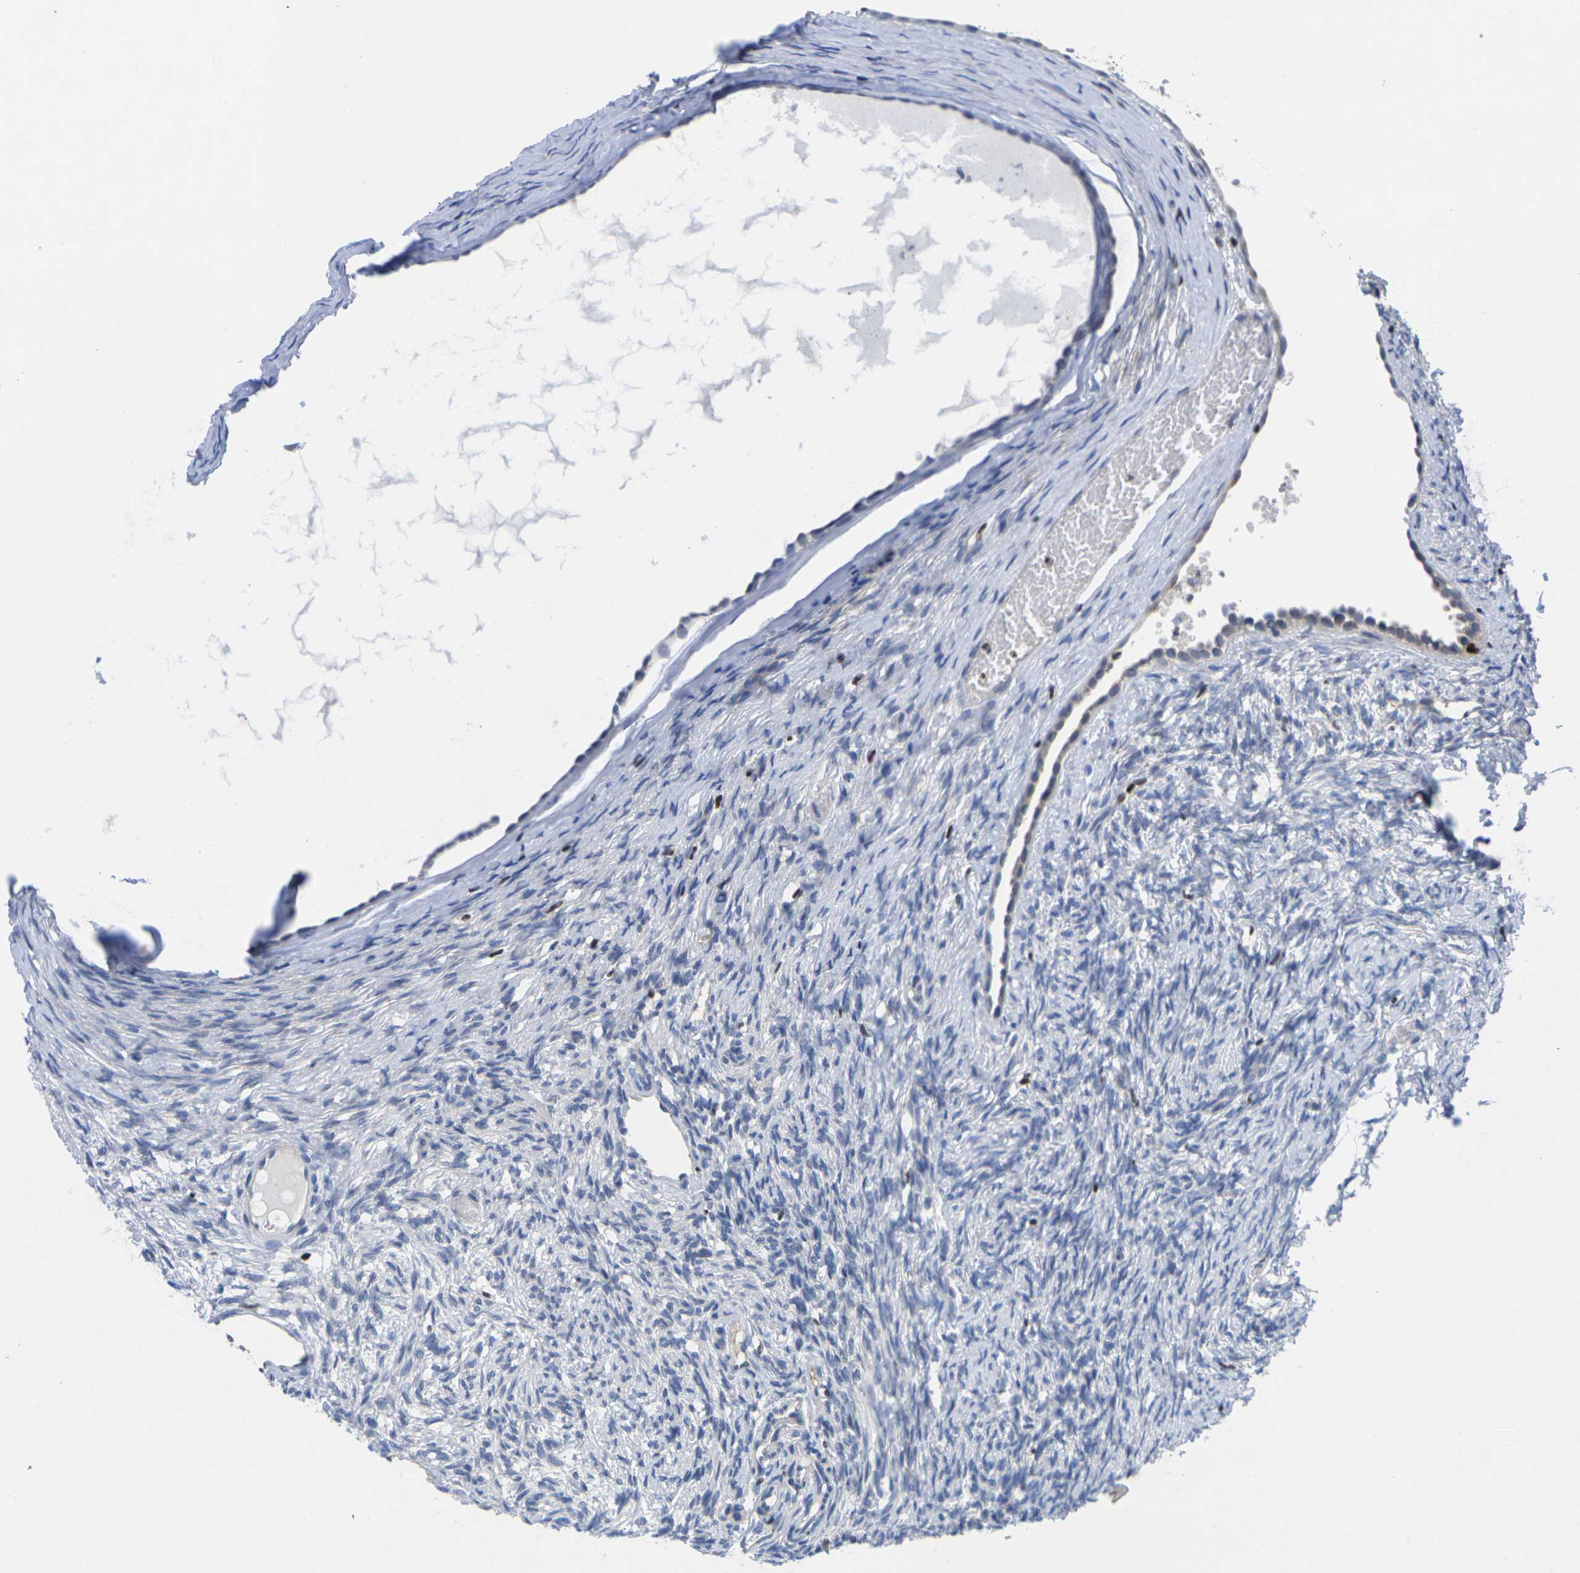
{"staining": {"intensity": "negative", "quantity": "none", "location": "none"}, "tissue": "ovary", "cell_type": "Ovarian stroma cells", "image_type": "normal", "snomed": [{"axis": "morphology", "description": "Normal tissue, NOS"}, {"axis": "topography", "description": "Ovary"}], "caption": "This is an immunohistochemistry (IHC) image of benign ovary. There is no positivity in ovarian stroma cells.", "gene": "IKZF1", "patient": {"sex": "female", "age": 33}}